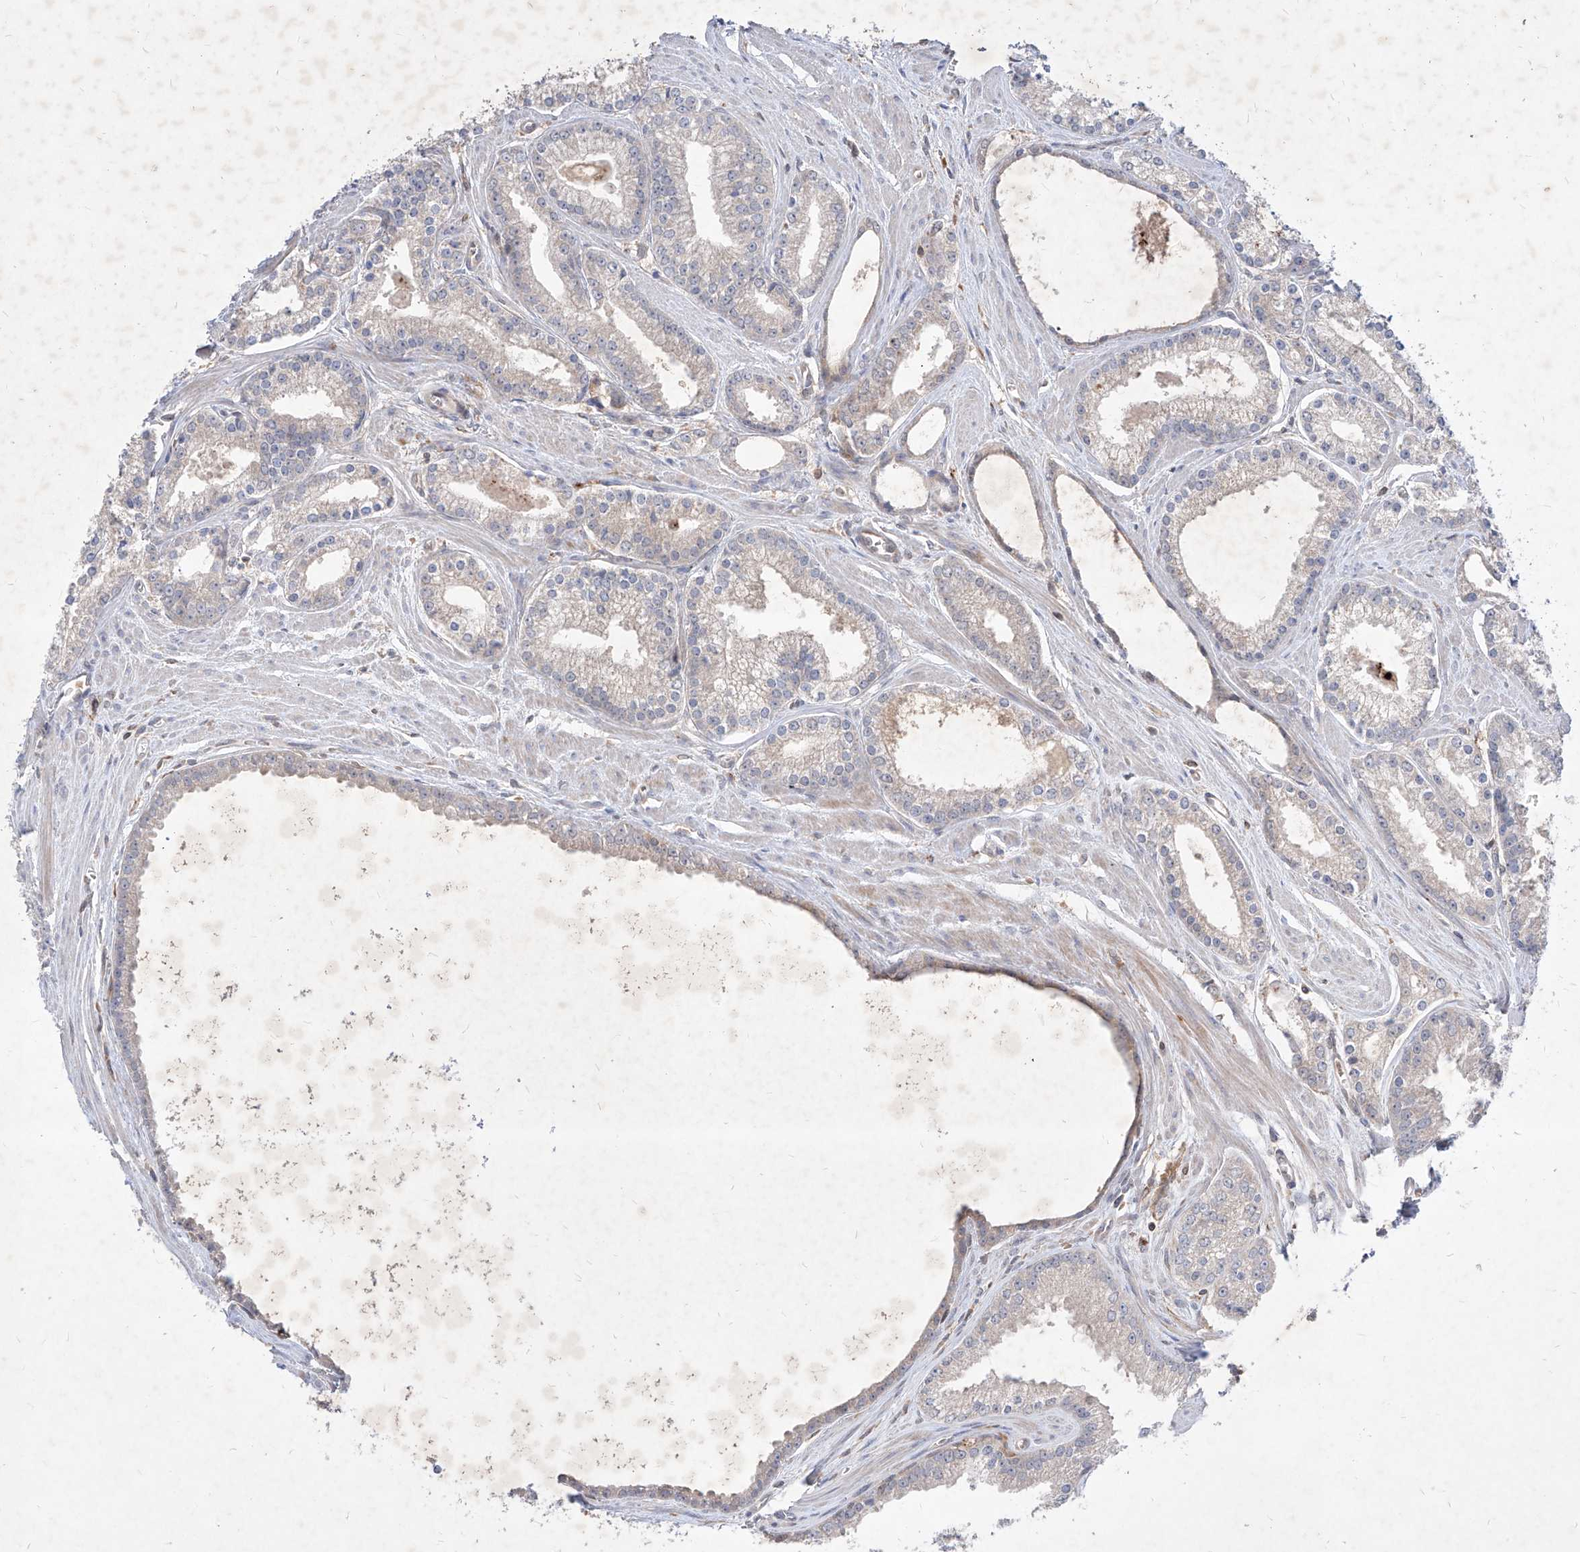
{"staining": {"intensity": "negative", "quantity": "none", "location": "none"}, "tissue": "prostate cancer", "cell_type": "Tumor cells", "image_type": "cancer", "snomed": [{"axis": "morphology", "description": "Adenocarcinoma, Low grade"}, {"axis": "topography", "description": "Prostate"}], "caption": "High power microscopy photomicrograph of an immunohistochemistry histopathology image of adenocarcinoma (low-grade) (prostate), revealing no significant expression in tumor cells. (DAB (3,3'-diaminobenzidine) immunohistochemistry (IHC) with hematoxylin counter stain).", "gene": "TSNAX", "patient": {"sex": "male", "age": 54}}